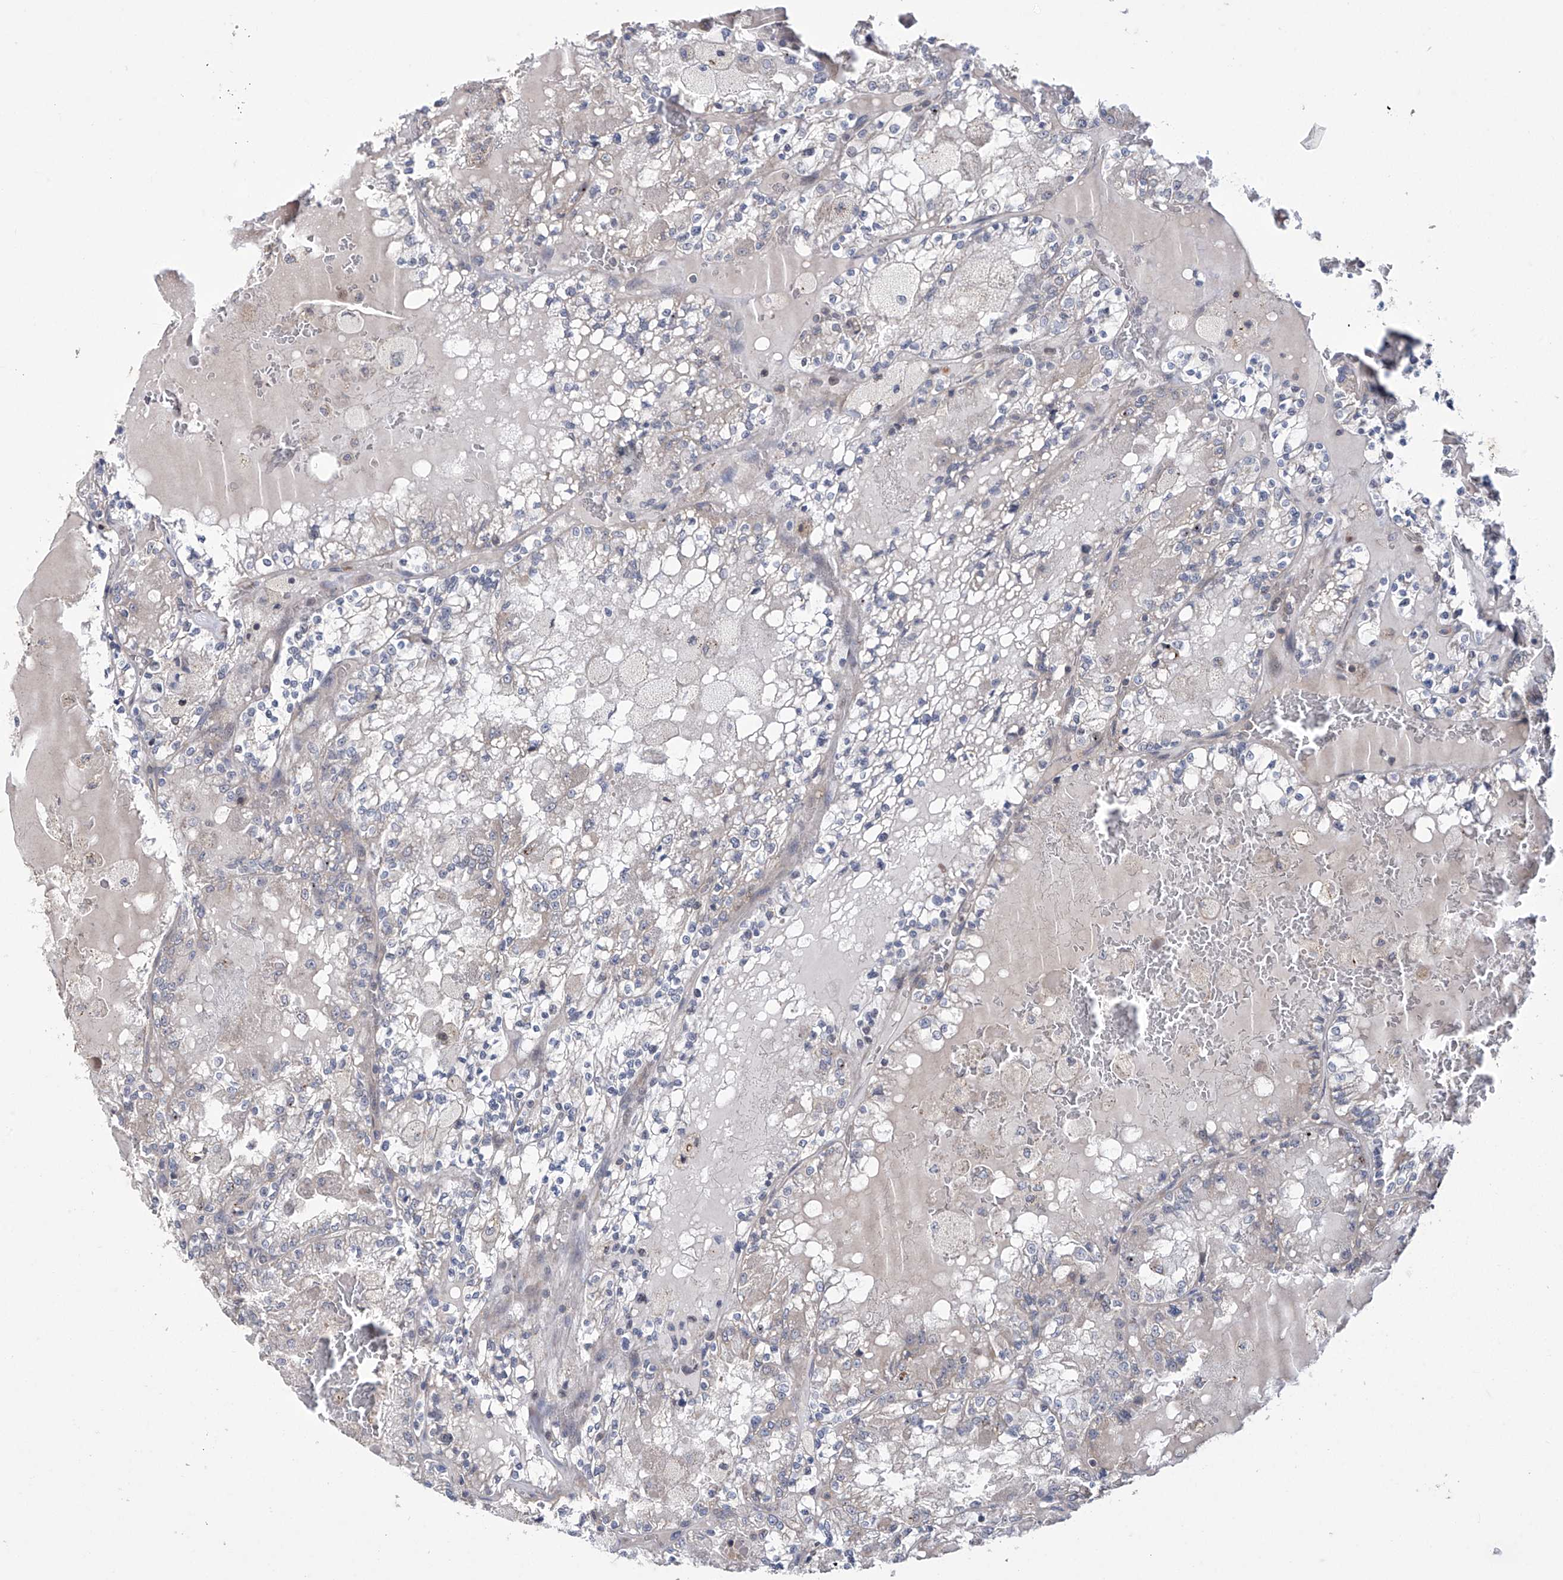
{"staining": {"intensity": "negative", "quantity": "none", "location": "none"}, "tissue": "renal cancer", "cell_type": "Tumor cells", "image_type": "cancer", "snomed": [{"axis": "morphology", "description": "Adenocarcinoma, NOS"}, {"axis": "topography", "description": "Kidney"}], "caption": "Protein analysis of adenocarcinoma (renal) demonstrates no significant positivity in tumor cells.", "gene": "TRIM60", "patient": {"sex": "female", "age": 56}}